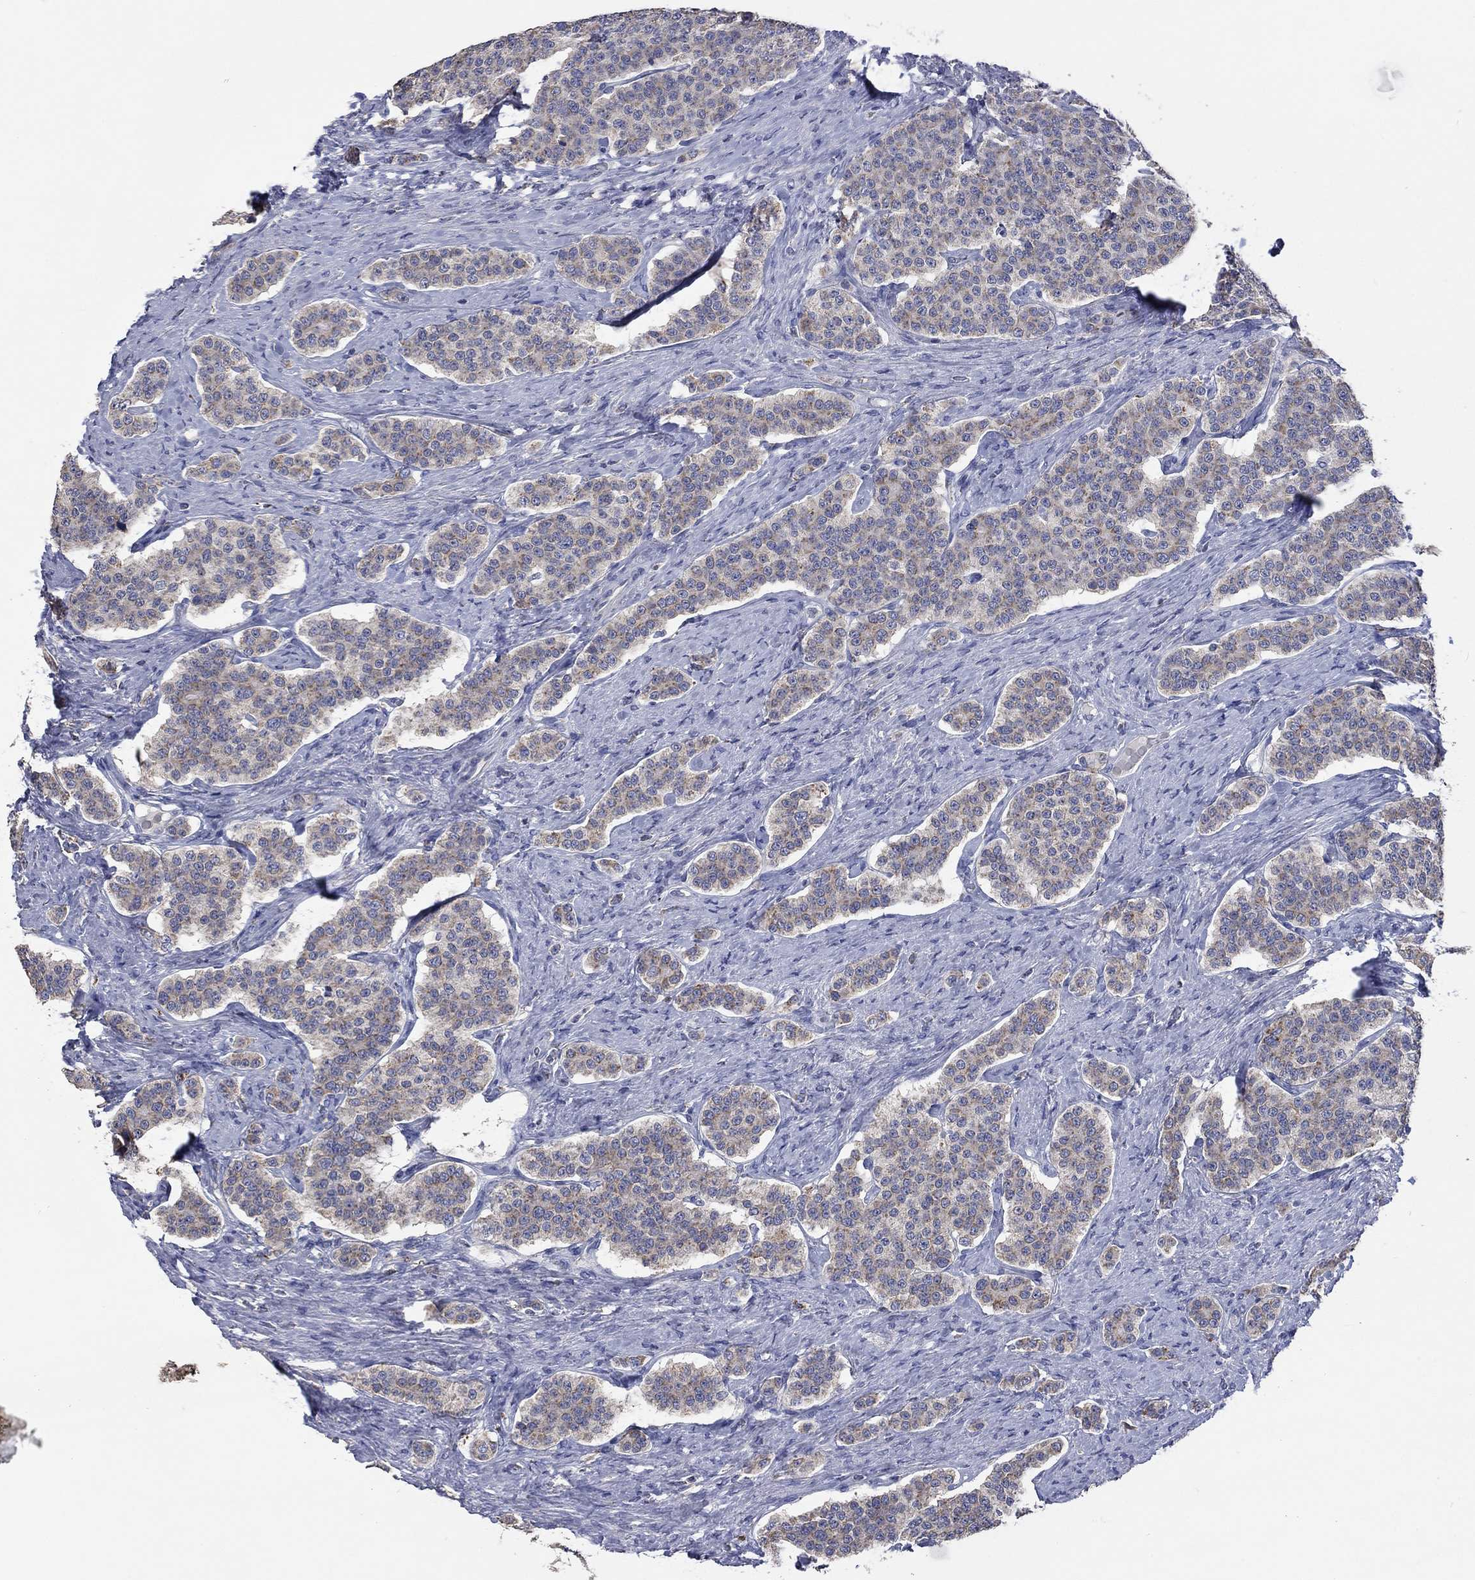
{"staining": {"intensity": "weak", "quantity": "25%-75%", "location": "cytoplasmic/membranous"}, "tissue": "carcinoid", "cell_type": "Tumor cells", "image_type": "cancer", "snomed": [{"axis": "morphology", "description": "Carcinoid, malignant, NOS"}, {"axis": "topography", "description": "Small intestine"}], "caption": "Protein expression analysis of human carcinoid reveals weak cytoplasmic/membranous positivity in approximately 25%-75% of tumor cells. (Brightfield microscopy of DAB IHC at high magnification).", "gene": "UGT8", "patient": {"sex": "female", "age": 58}}